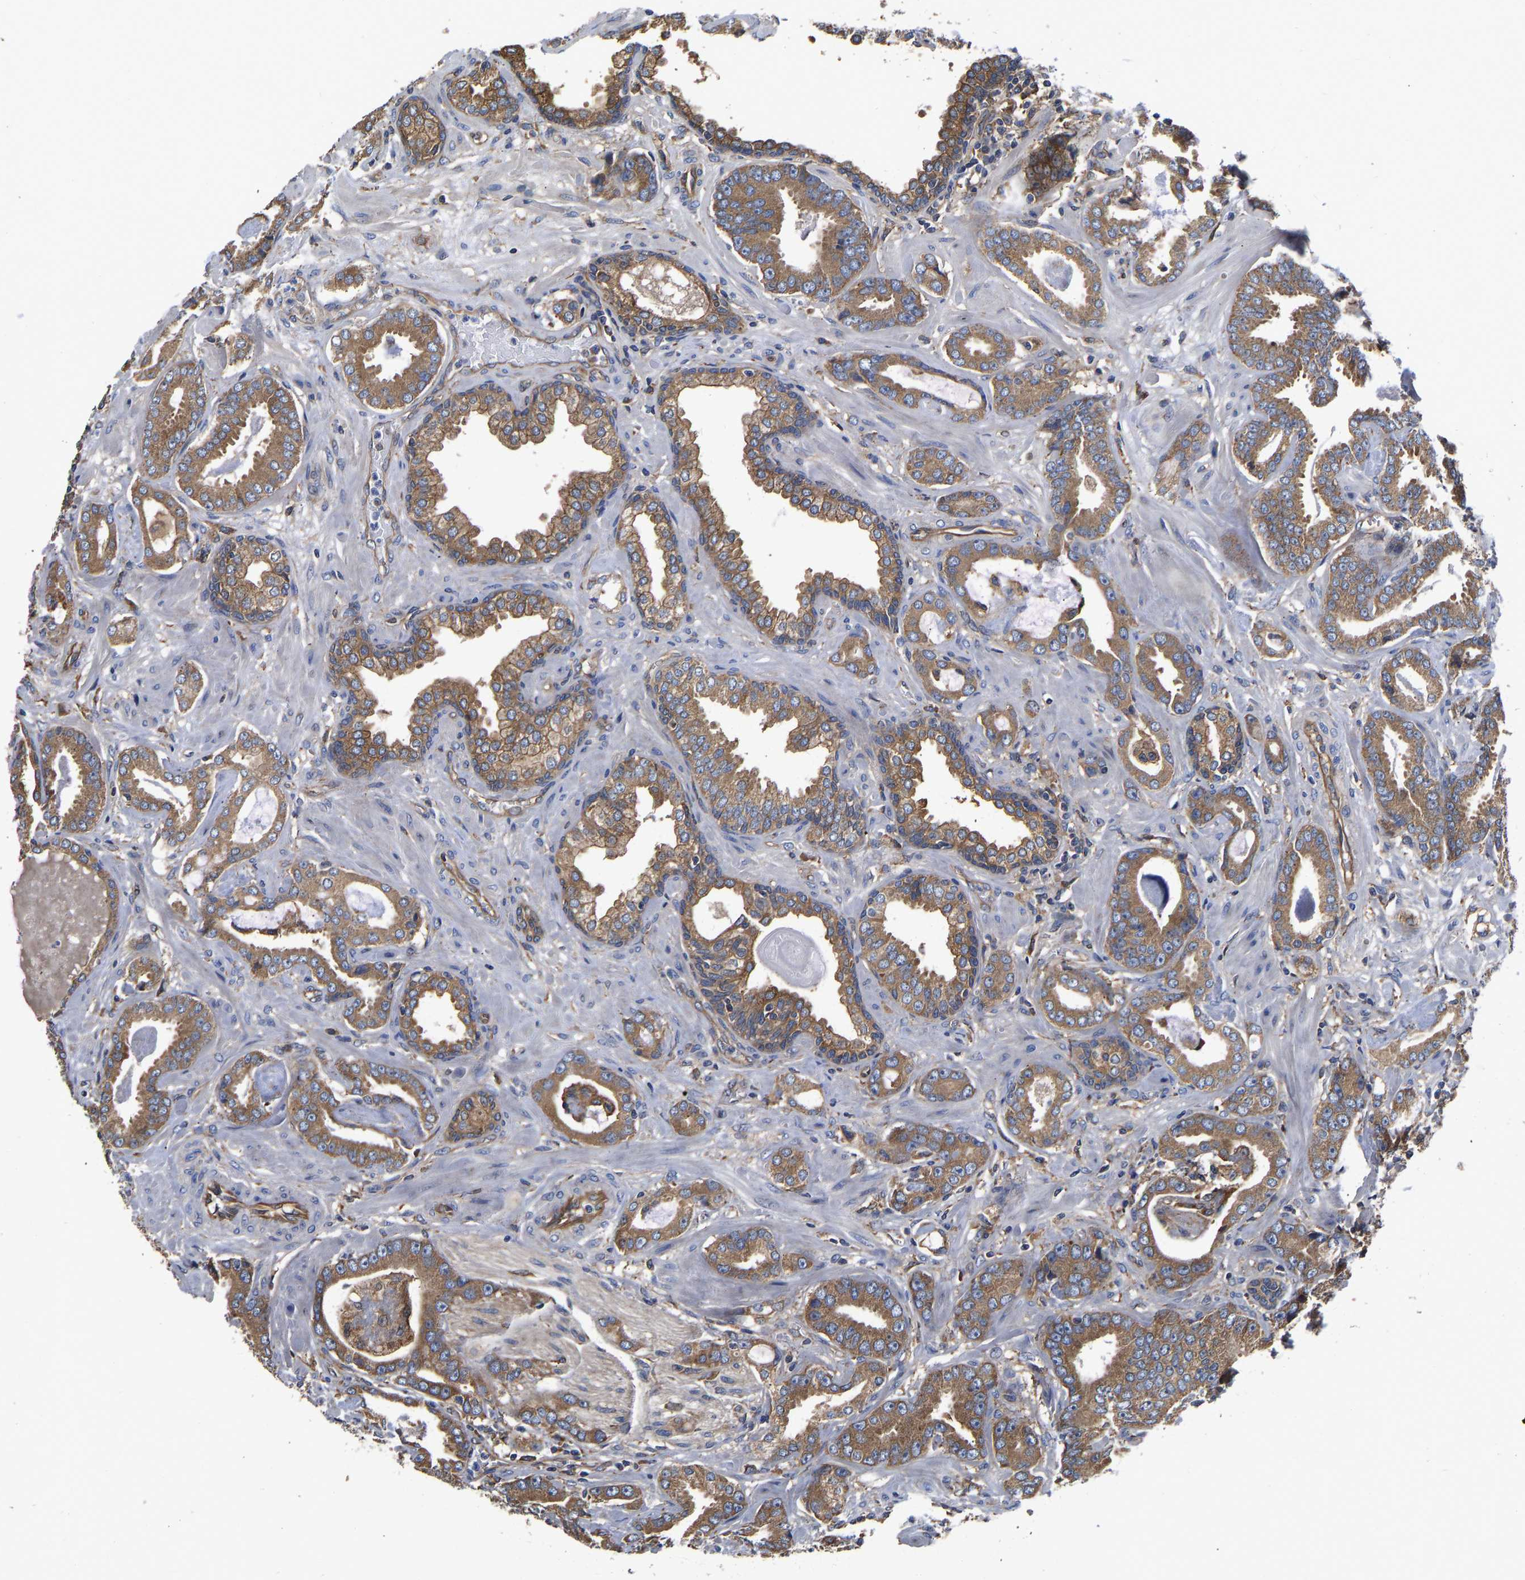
{"staining": {"intensity": "moderate", "quantity": ">75%", "location": "cytoplasmic/membranous"}, "tissue": "prostate cancer", "cell_type": "Tumor cells", "image_type": "cancer", "snomed": [{"axis": "morphology", "description": "Adenocarcinoma, Low grade"}, {"axis": "topography", "description": "Prostate"}], "caption": "Tumor cells demonstrate medium levels of moderate cytoplasmic/membranous expression in approximately >75% of cells in human prostate cancer (adenocarcinoma (low-grade)).", "gene": "FLNB", "patient": {"sex": "male", "age": 53}}